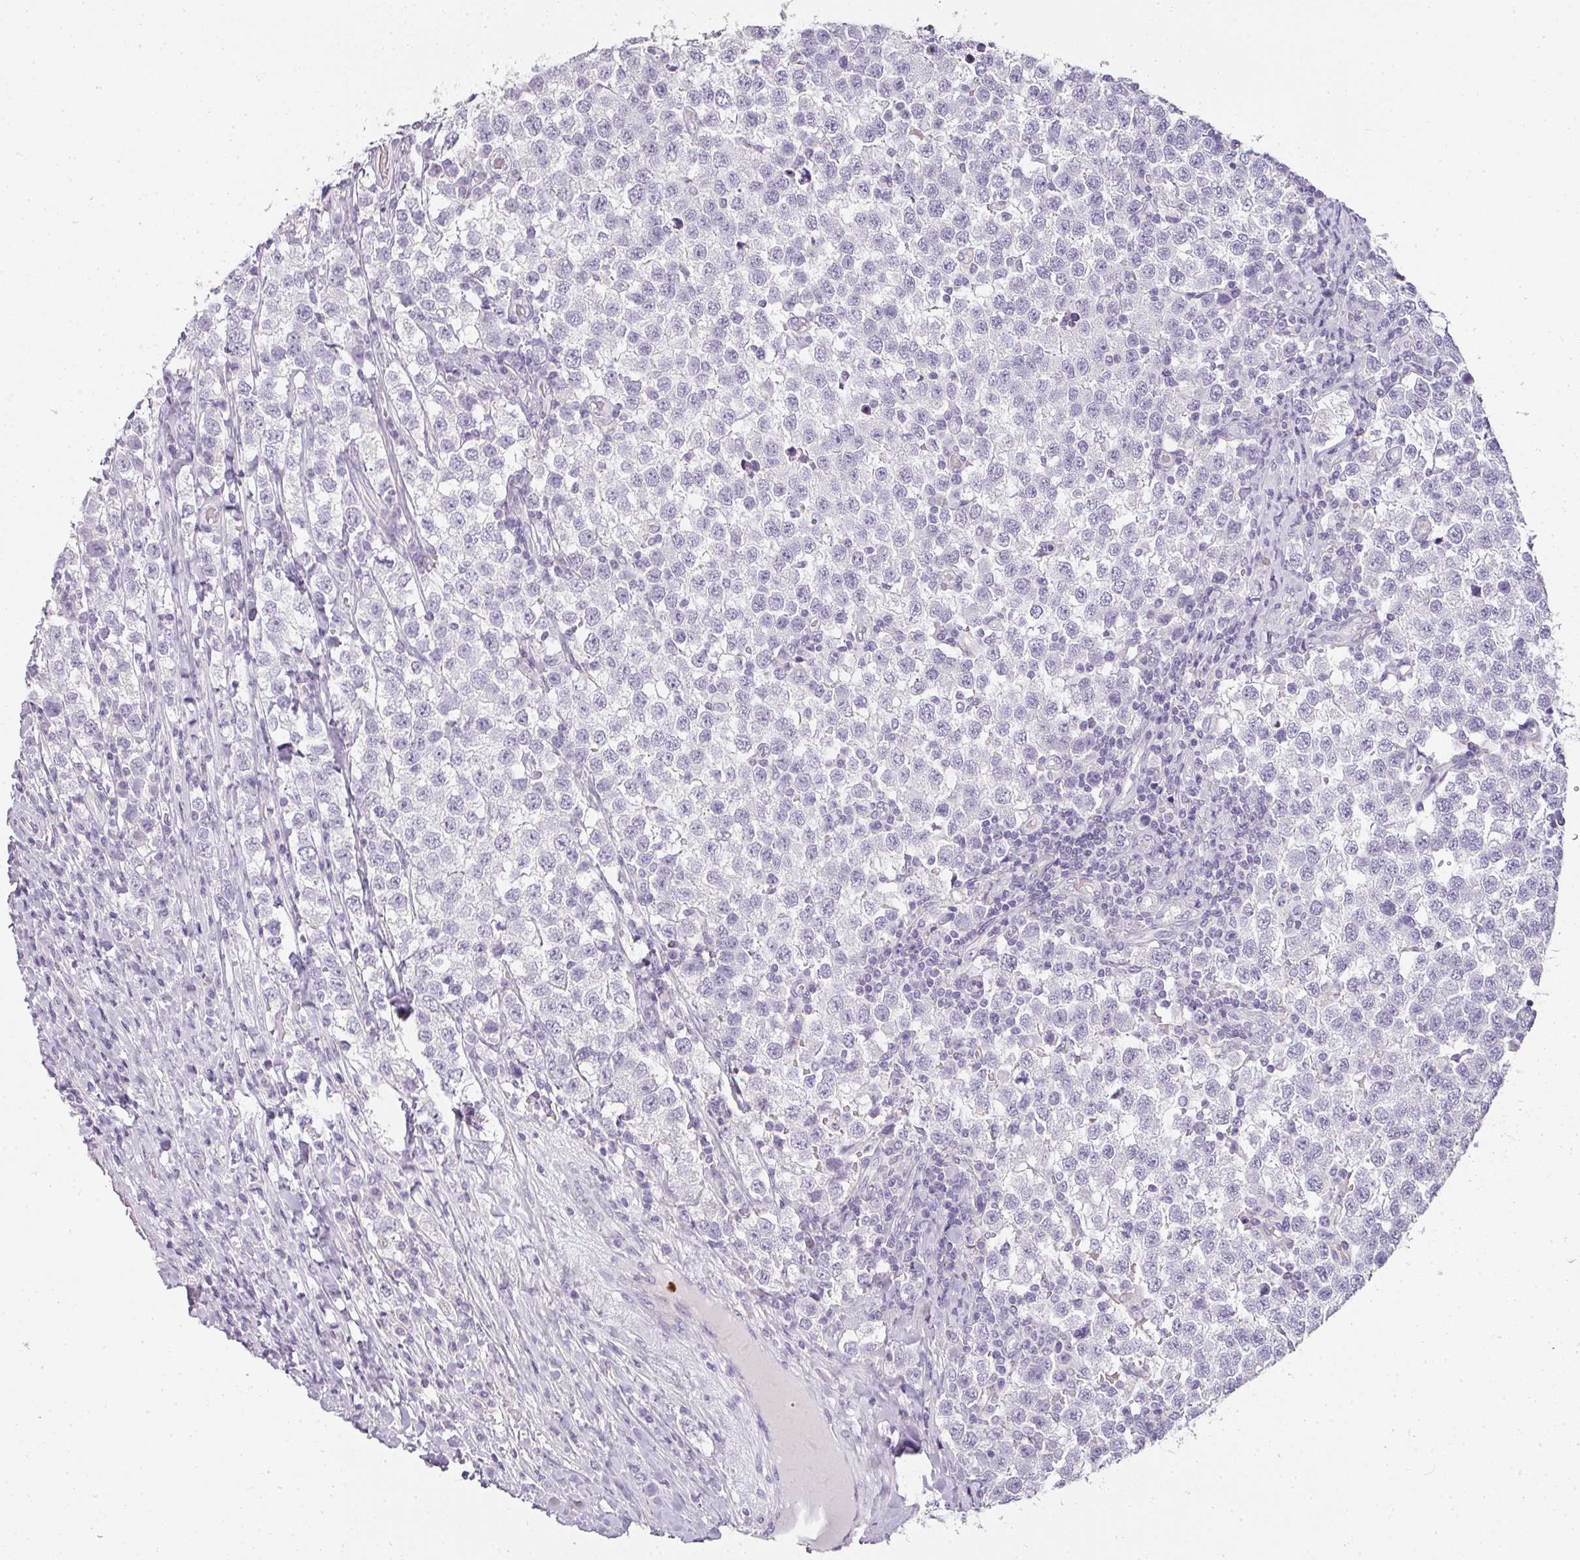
{"staining": {"intensity": "negative", "quantity": "none", "location": "none"}, "tissue": "testis cancer", "cell_type": "Tumor cells", "image_type": "cancer", "snomed": [{"axis": "morphology", "description": "Seminoma, NOS"}, {"axis": "topography", "description": "Testis"}], "caption": "IHC photomicrograph of testis cancer stained for a protein (brown), which reveals no staining in tumor cells.", "gene": "CAMP", "patient": {"sex": "male", "age": 34}}